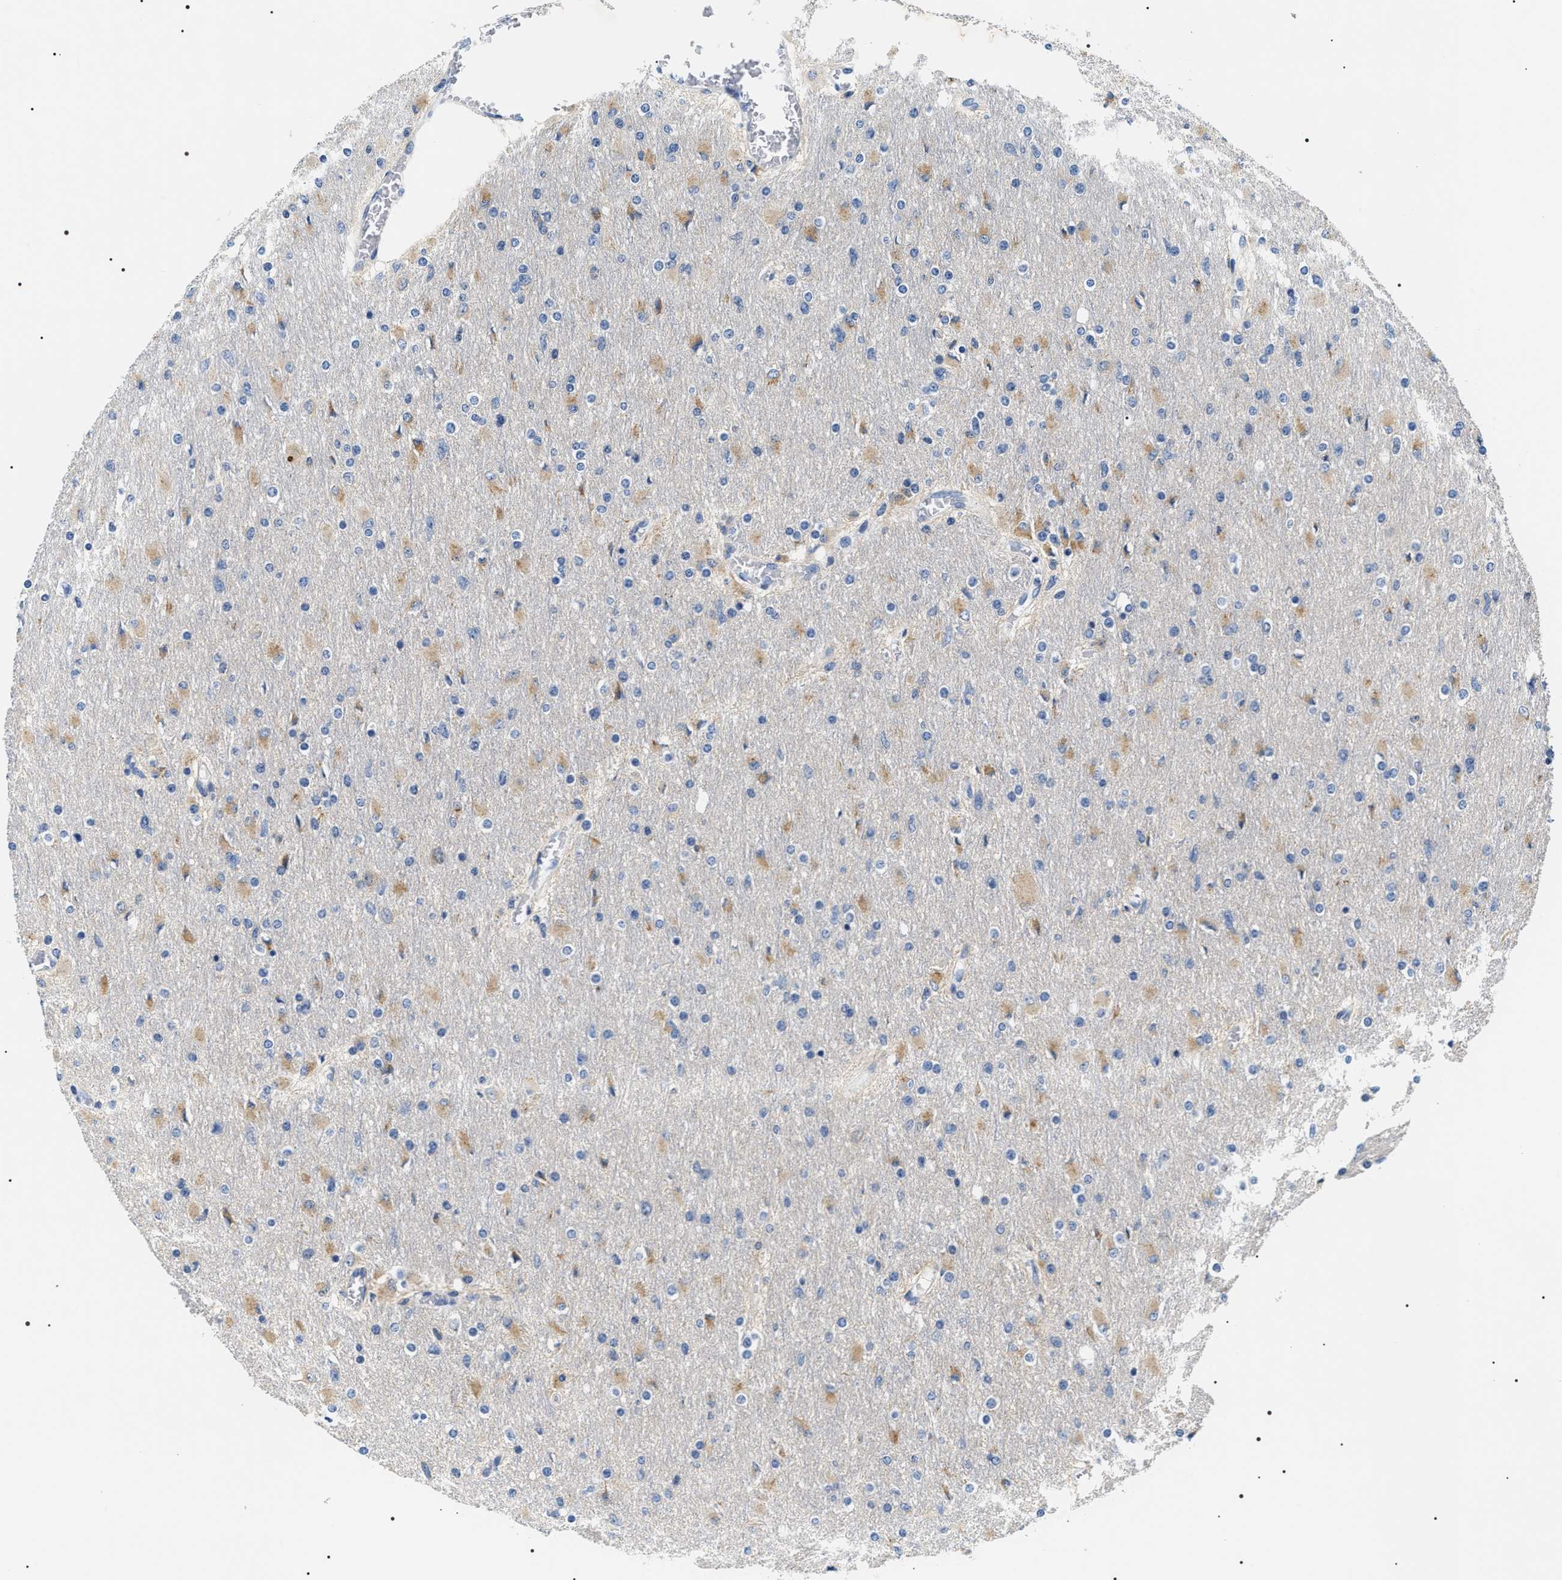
{"staining": {"intensity": "weak", "quantity": "<25%", "location": "cytoplasmic/membranous"}, "tissue": "glioma", "cell_type": "Tumor cells", "image_type": "cancer", "snomed": [{"axis": "morphology", "description": "Glioma, malignant, High grade"}, {"axis": "topography", "description": "Cerebral cortex"}], "caption": "Malignant high-grade glioma was stained to show a protein in brown. There is no significant expression in tumor cells.", "gene": "BAG2", "patient": {"sex": "female", "age": 36}}